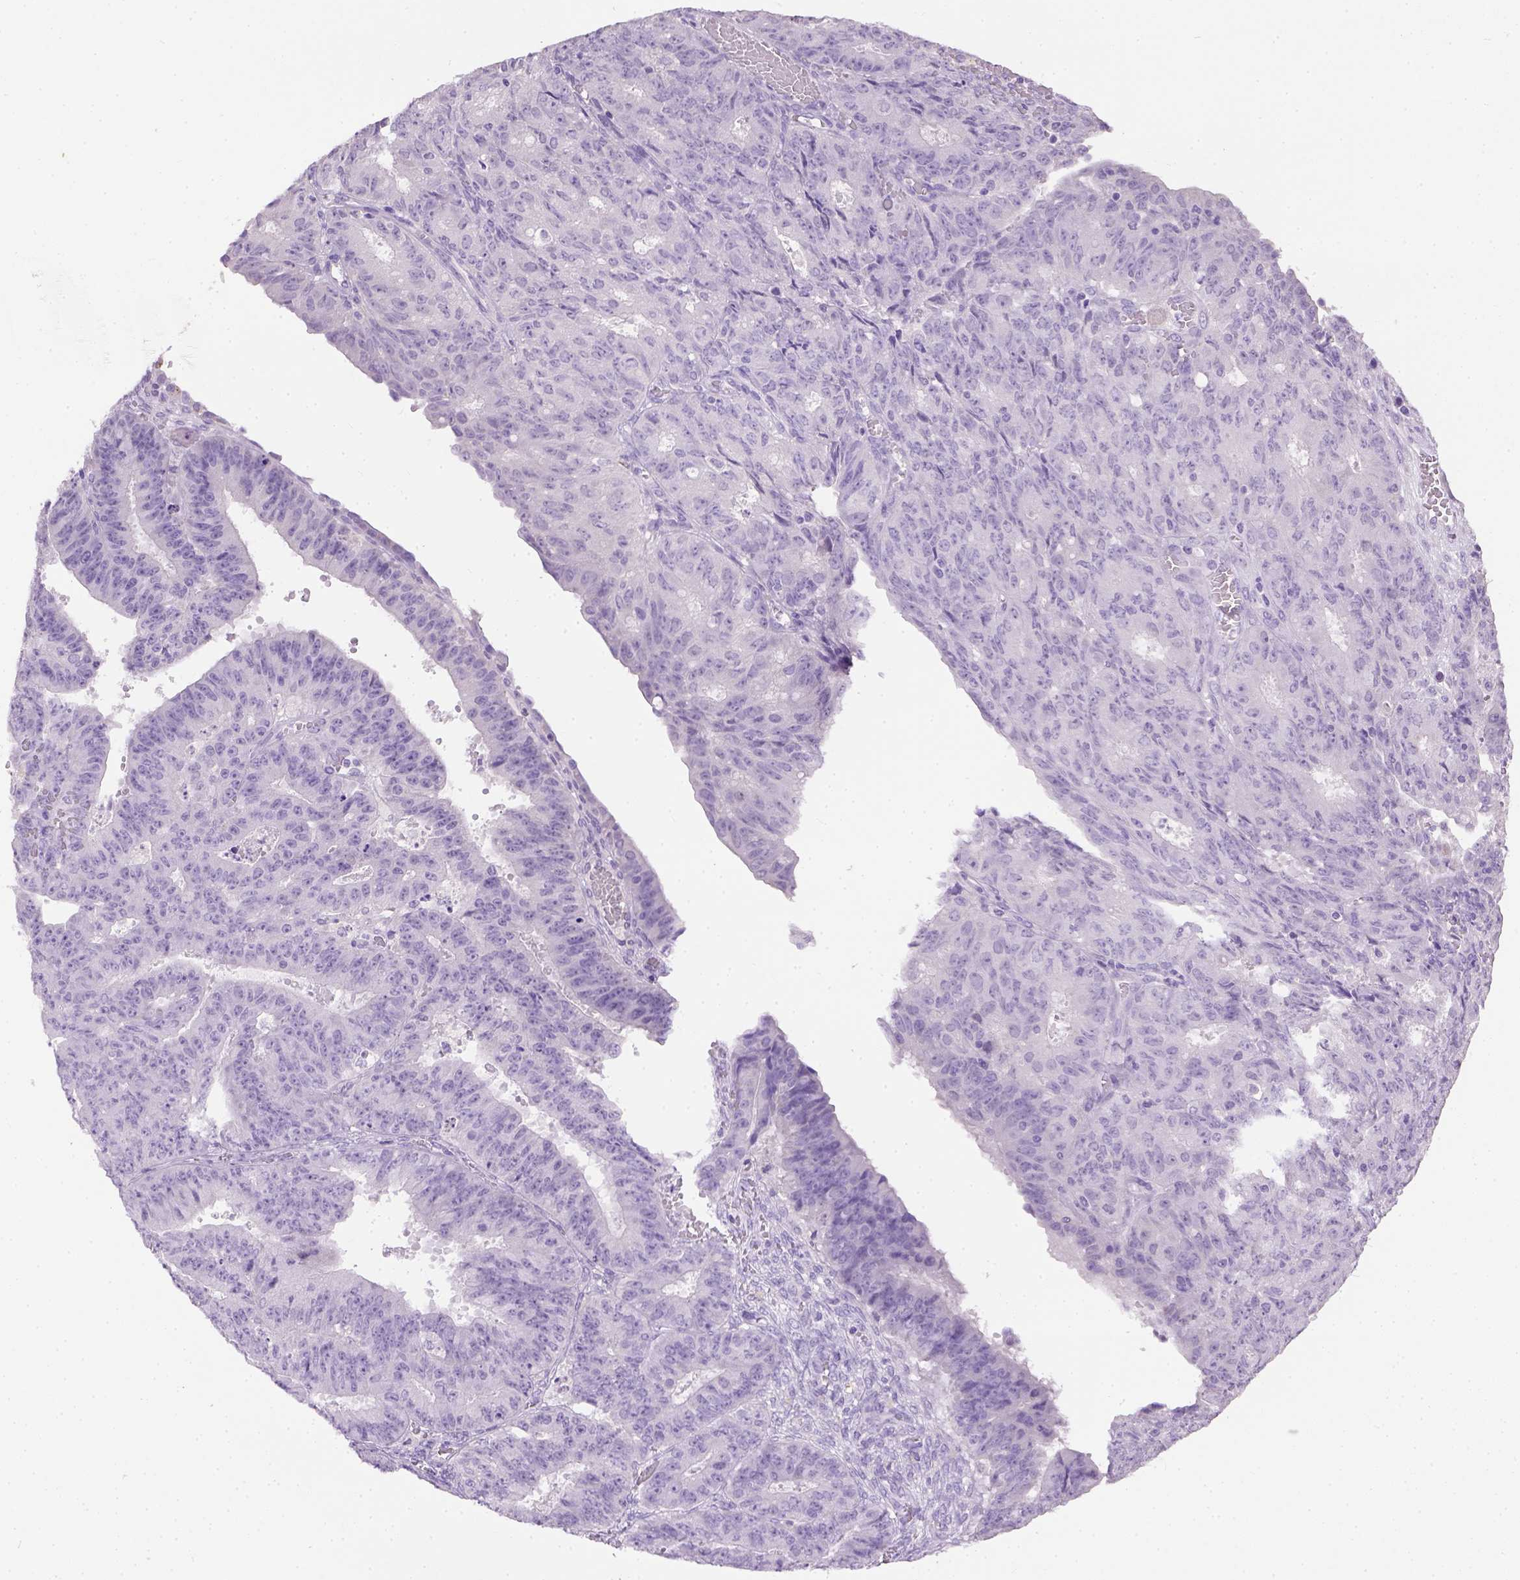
{"staining": {"intensity": "negative", "quantity": "none", "location": "none"}, "tissue": "ovarian cancer", "cell_type": "Tumor cells", "image_type": "cancer", "snomed": [{"axis": "morphology", "description": "Carcinoma, endometroid"}, {"axis": "topography", "description": "Ovary"}], "caption": "Tumor cells are negative for brown protein staining in ovarian cancer.", "gene": "CYP24A1", "patient": {"sex": "female", "age": 42}}